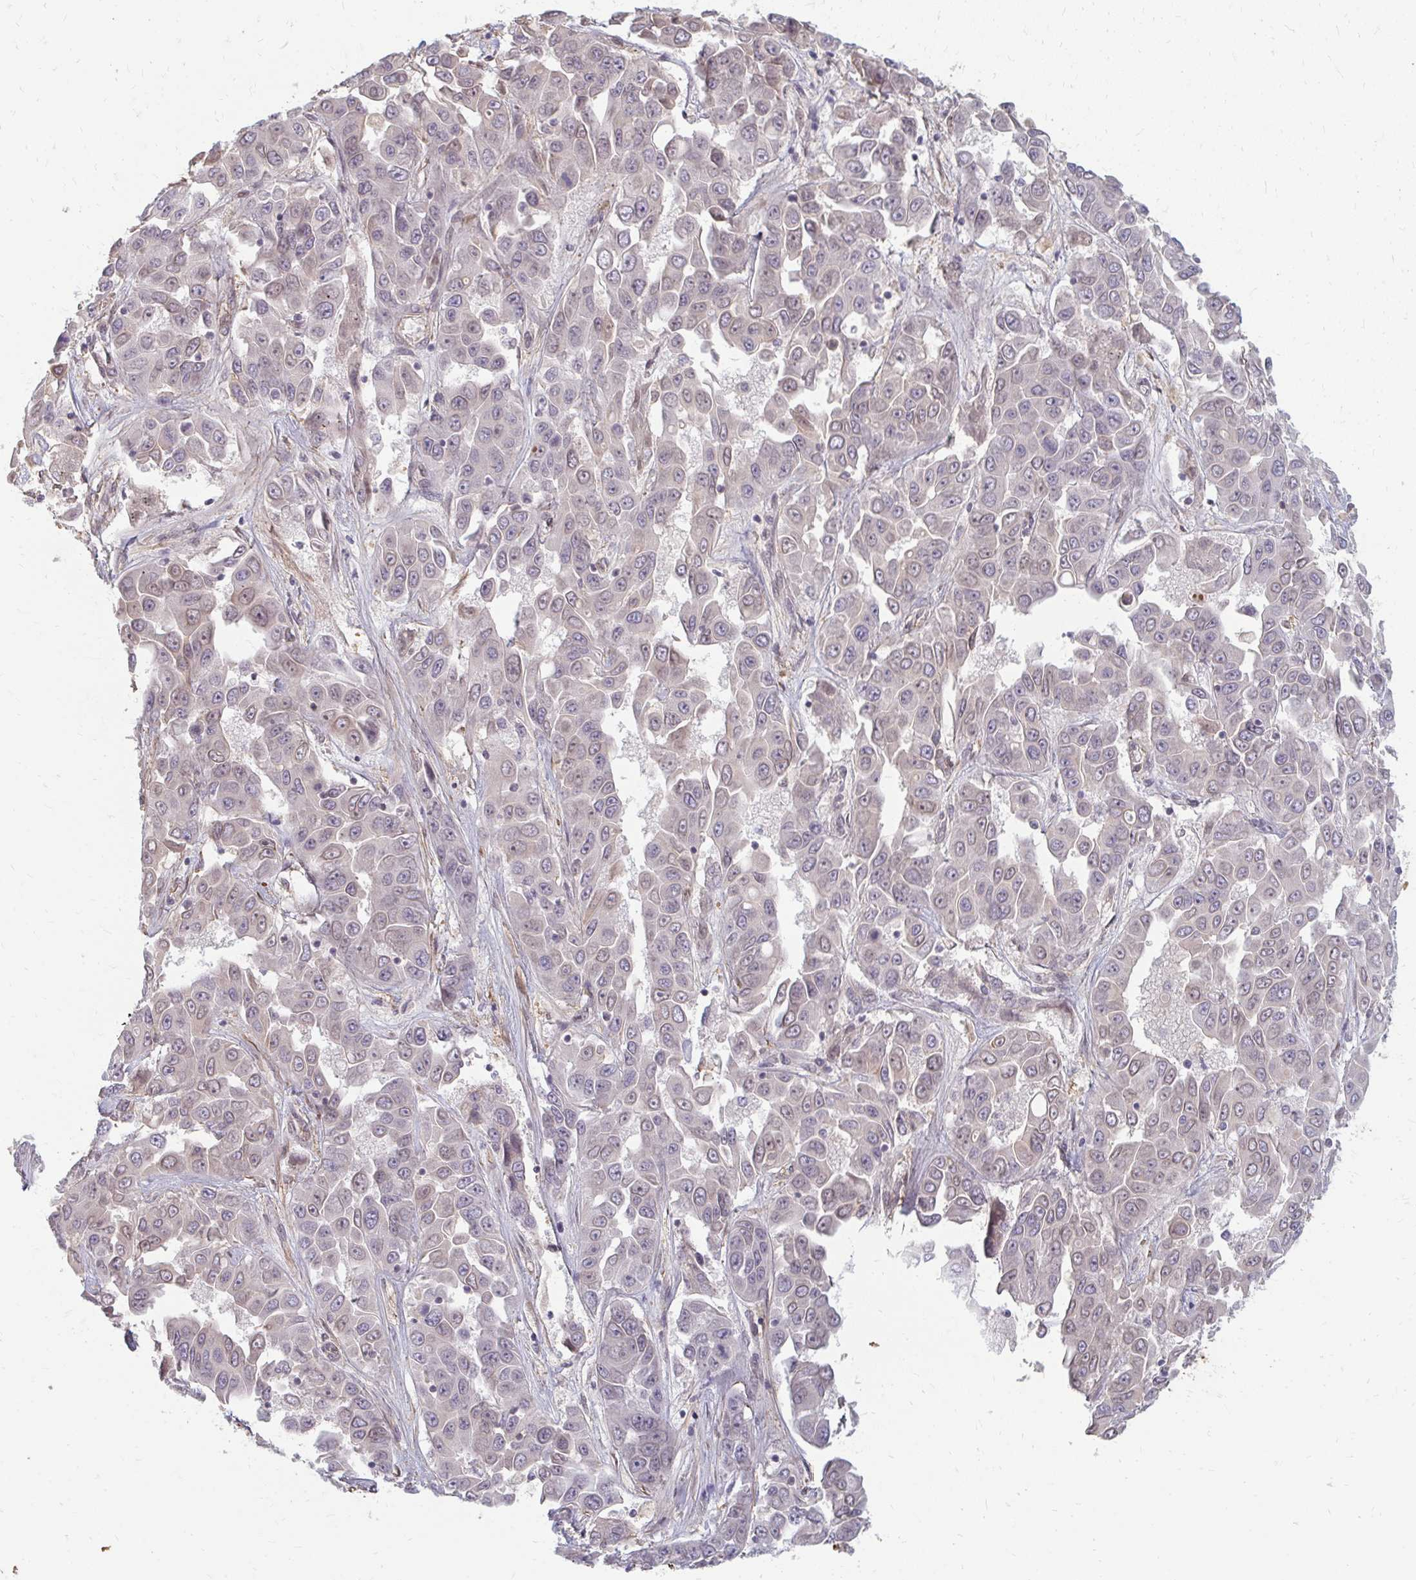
{"staining": {"intensity": "weak", "quantity": "<25%", "location": "nuclear"}, "tissue": "liver cancer", "cell_type": "Tumor cells", "image_type": "cancer", "snomed": [{"axis": "morphology", "description": "Cholangiocarcinoma"}, {"axis": "topography", "description": "Liver"}], "caption": "This is a micrograph of IHC staining of cholangiocarcinoma (liver), which shows no expression in tumor cells.", "gene": "GPC5", "patient": {"sex": "female", "age": 52}}